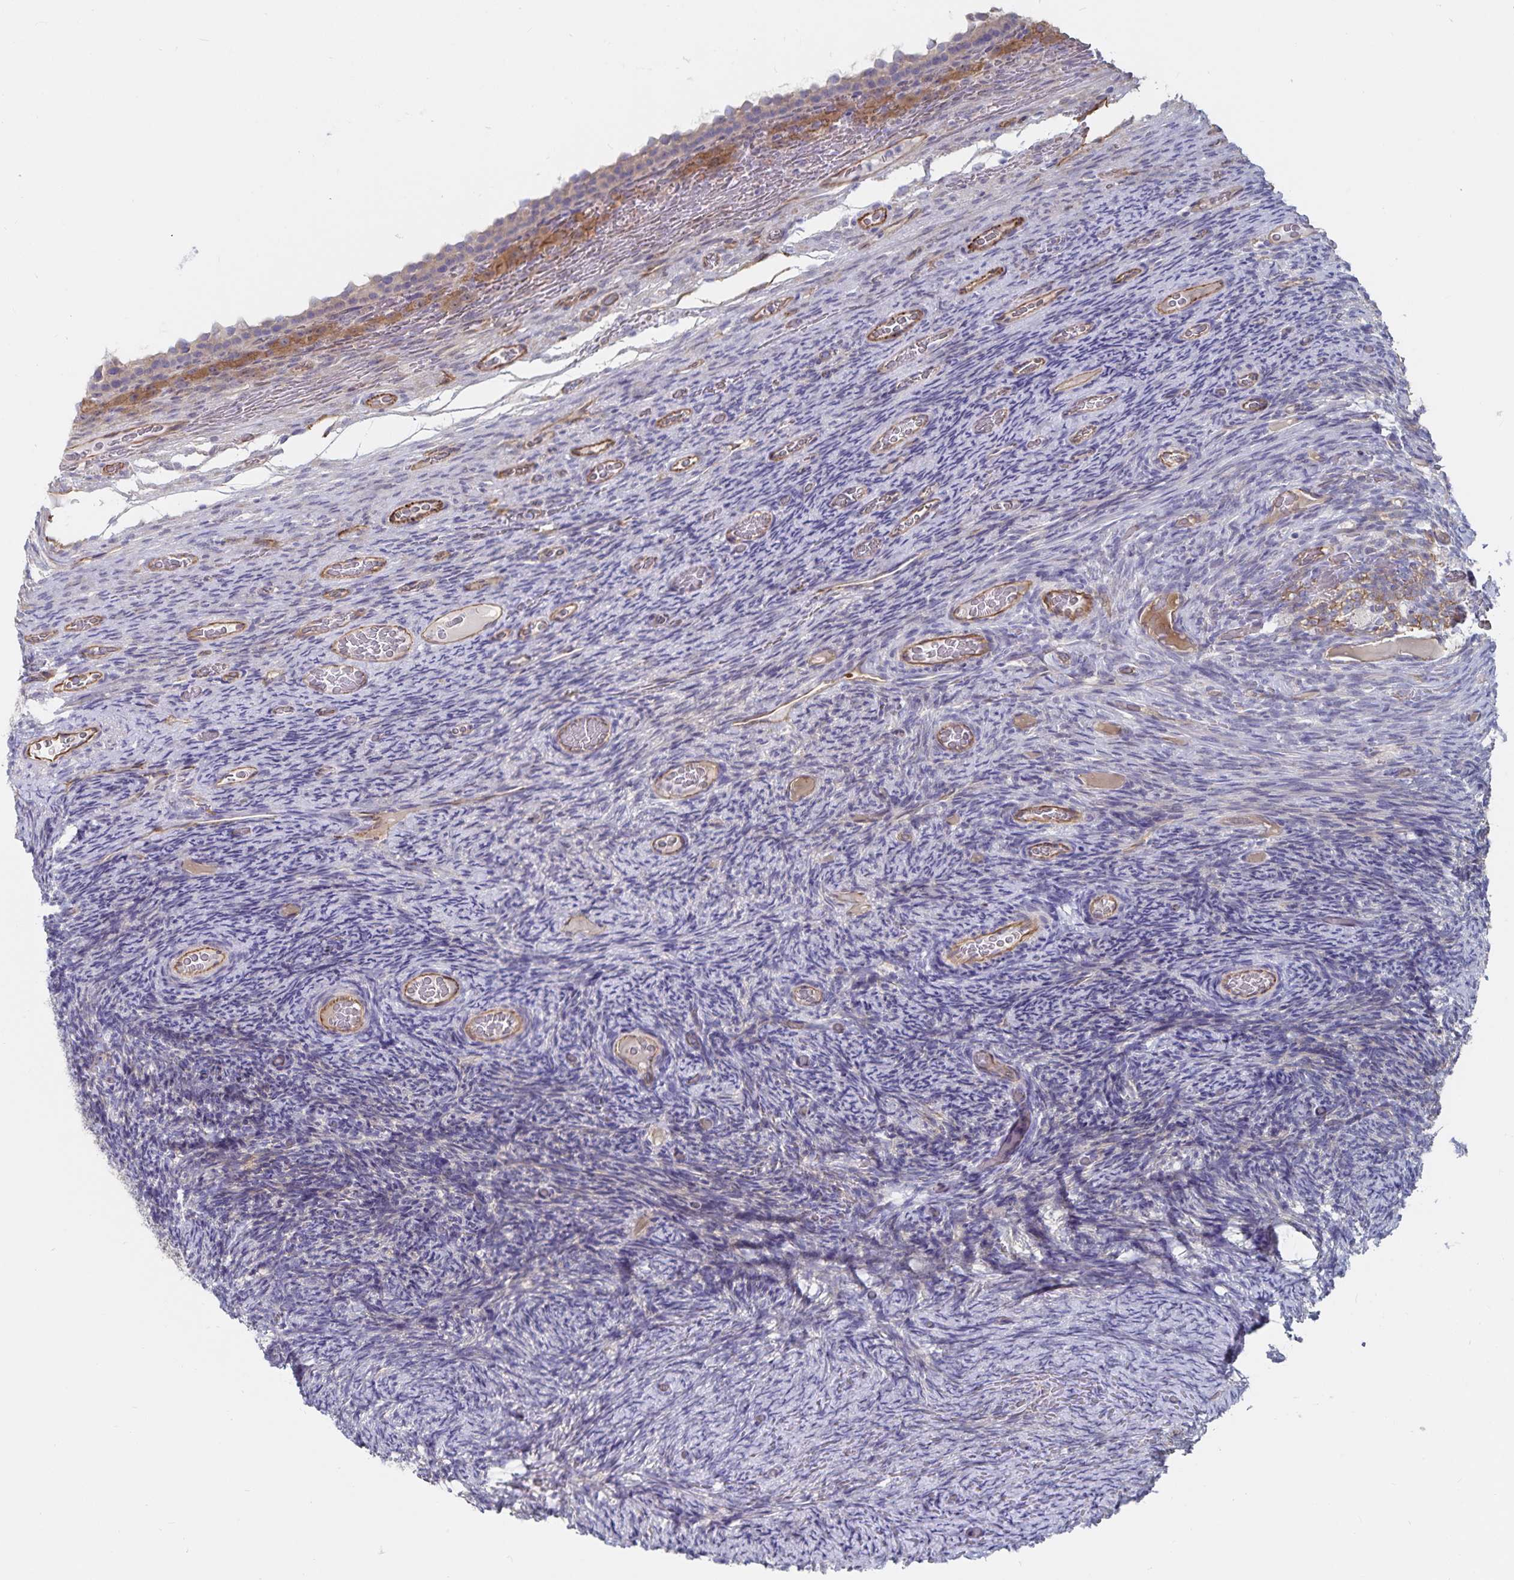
{"staining": {"intensity": "moderate", "quantity": "25%-75%", "location": "cytoplasmic/membranous"}, "tissue": "ovary", "cell_type": "Follicle cells", "image_type": "normal", "snomed": [{"axis": "morphology", "description": "Normal tissue, NOS"}, {"axis": "topography", "description": "Ovary"}], "caption": "Protein expression analysis of unremarkable ovary exhibits moderate cytoplasmic/membranous positivity in approximately 25%-75% of follicle cells.", "gene": "SSTR1", "patient": {"sex": "female", "age": 34}}